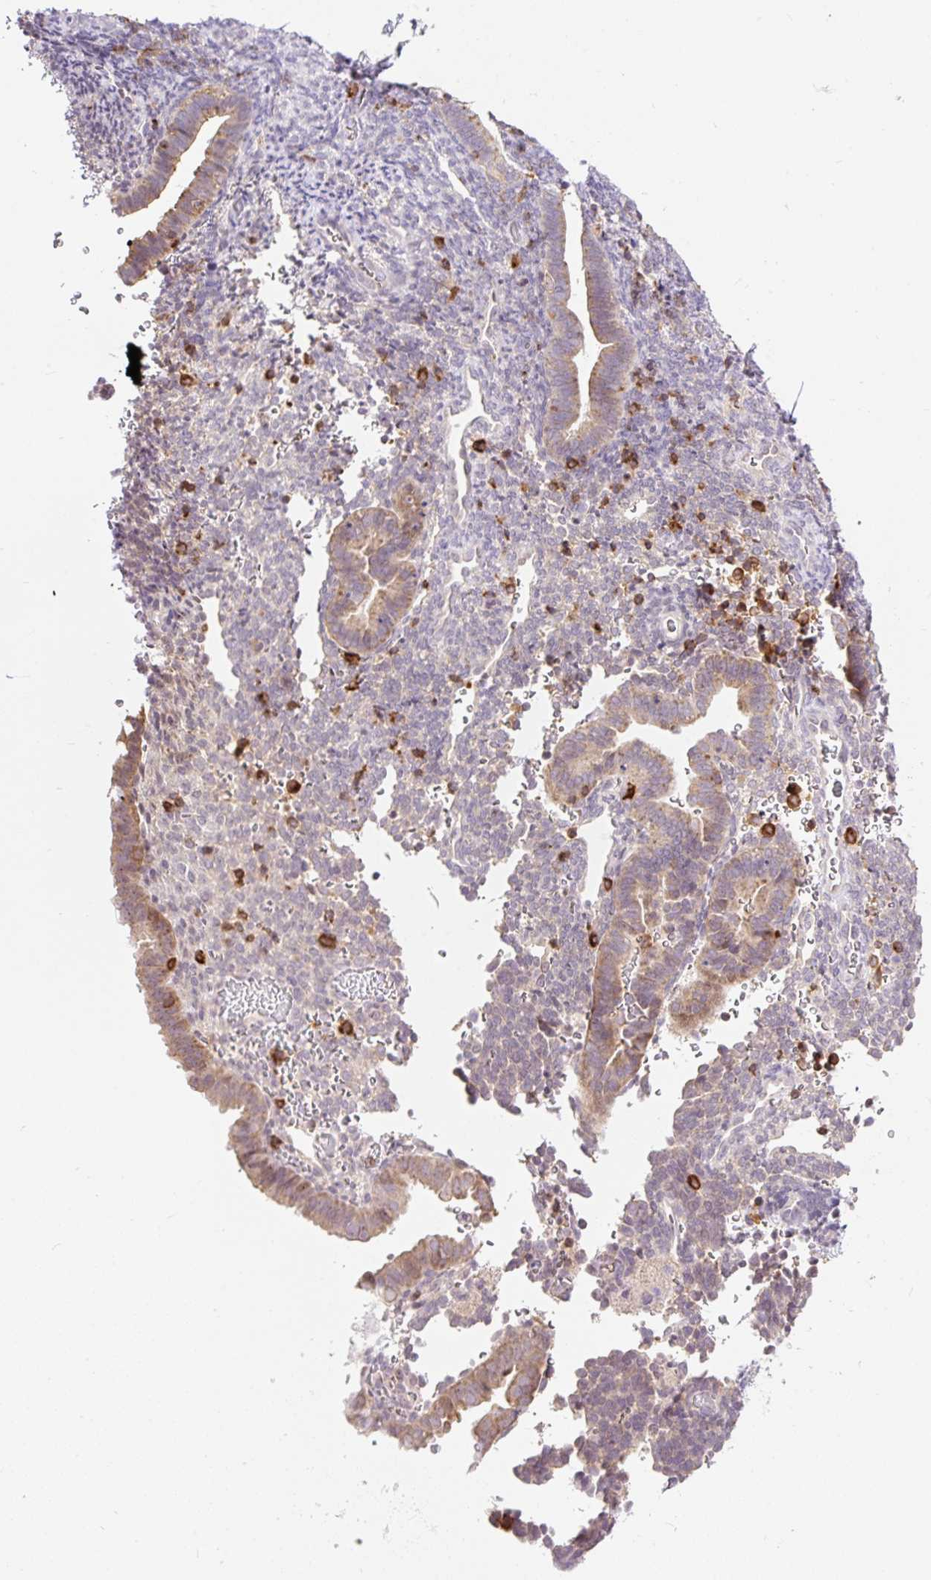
{"staining": {"intensity": "negative", "quantity": "none", "location": "none"}, "tissue": "endometrium", "cell_type": "Cells in endometrial stroma", "image_type": "normal", "snomed": [{"axis": "morphology", "description": "Normal tissue, NOS"}, {"axis": "topography", "description": "Endometrium"}], "caption": "Immunohistochemical staining of unremarkable endometrium shows no significant staining in cells in endometrial stroma.", "gene": "CARD11", "patient": {"sex": "female", "age": 34}}